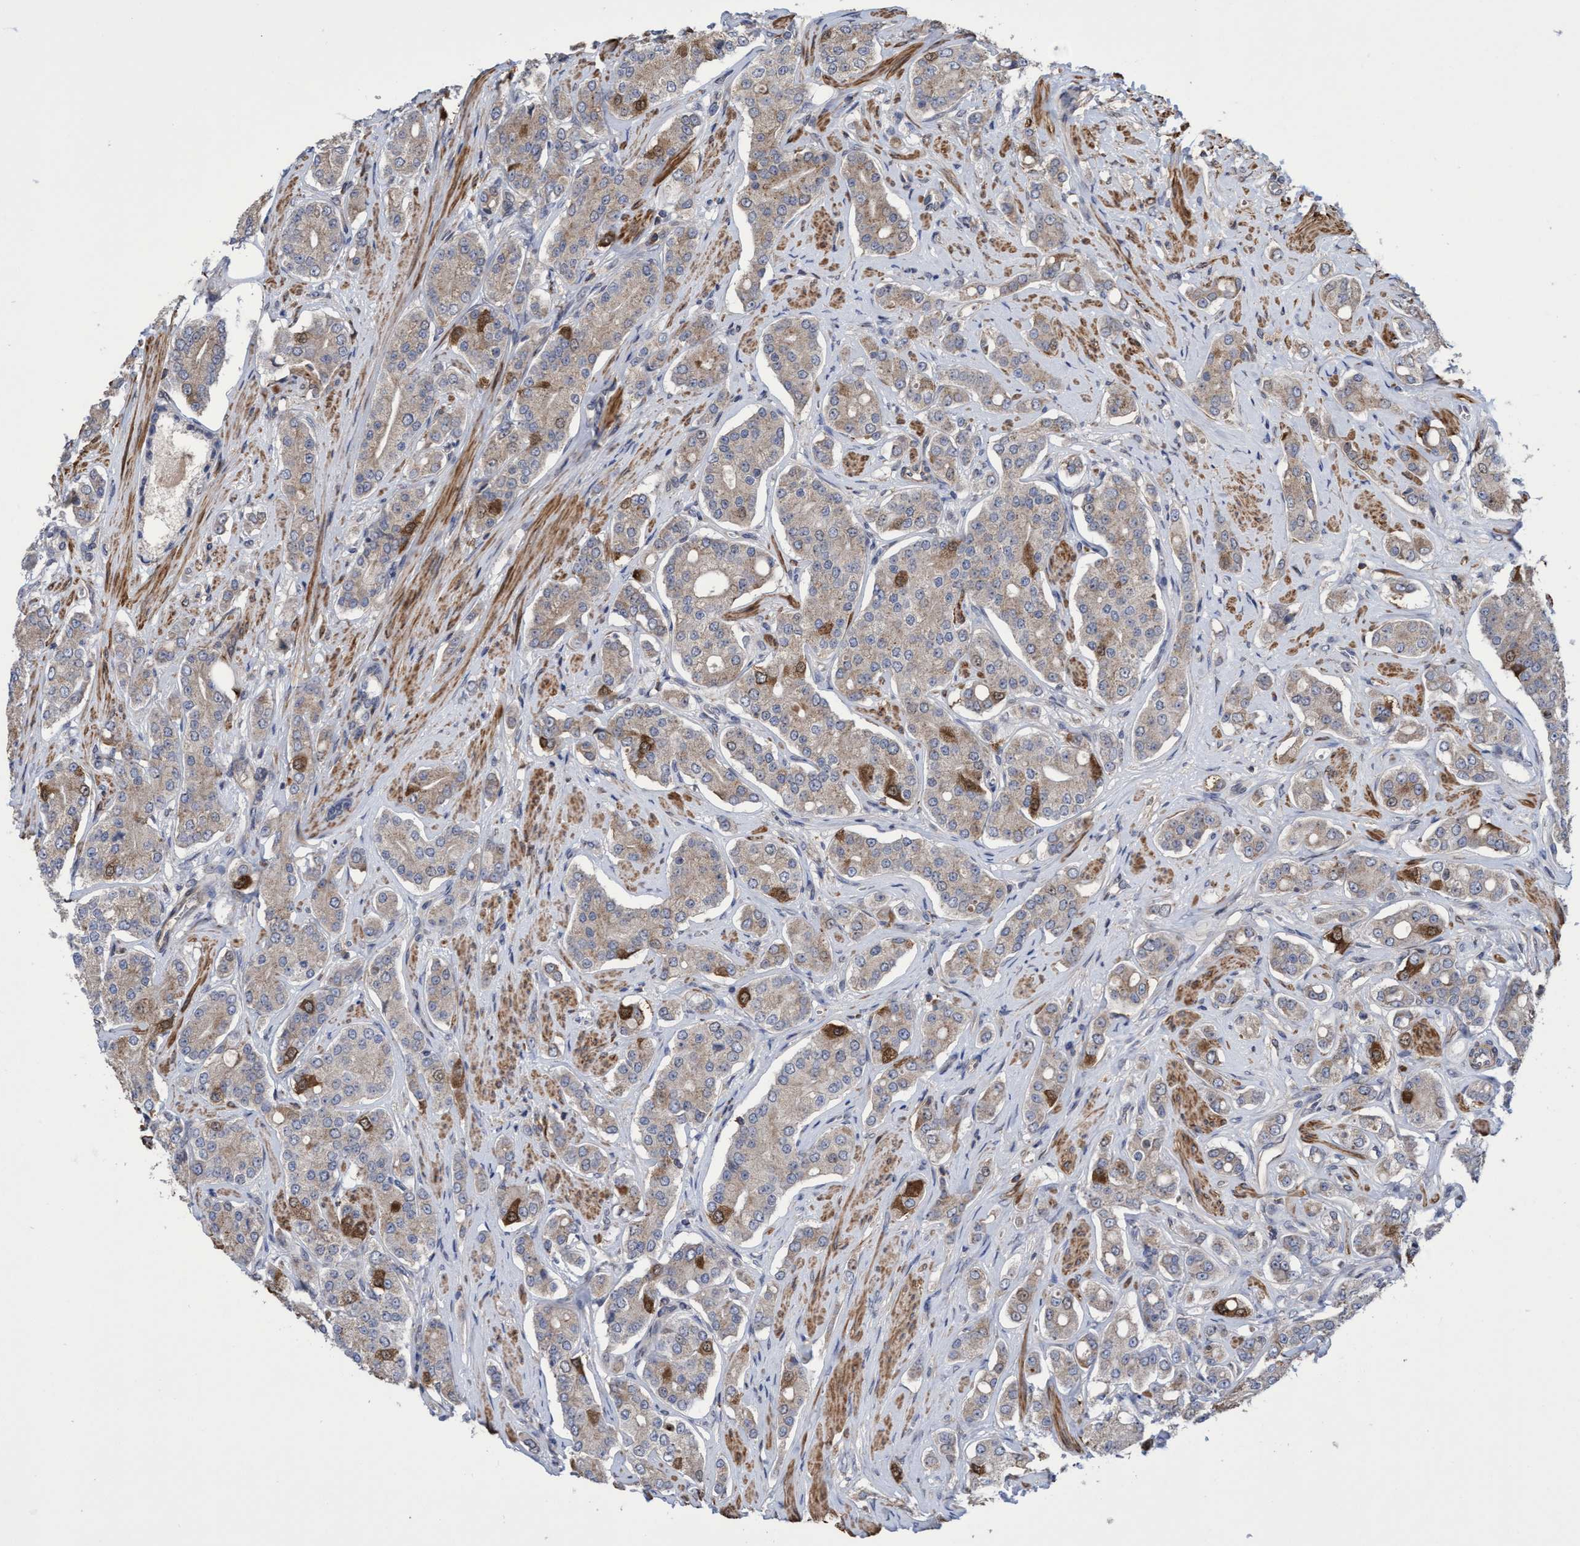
{"staining": {"intensity": "weak", "quantity": ">75%", "location": "cytoplasmic/membranous,nuclear"}, "tissue": "prostate cancer", "cell_type": "Tumor cells", "image_type": "cancer", "snomed": [{"axis": "morphology", "description": "Adenocarcinoma, High grade"}, {"axis": "topography", "description": "Prostate"}], "caption": "A high-resolution photomicrograph shows immunohistochemistry (IHC) staining of high-grade adenocarcinoma (prostate), which demonstrates weak cytoplasmic/membranous and nuclear expression in about >75% of tumor cells.", "gene": "SLBP", "patient": {"sex": "male", "age": 71}}